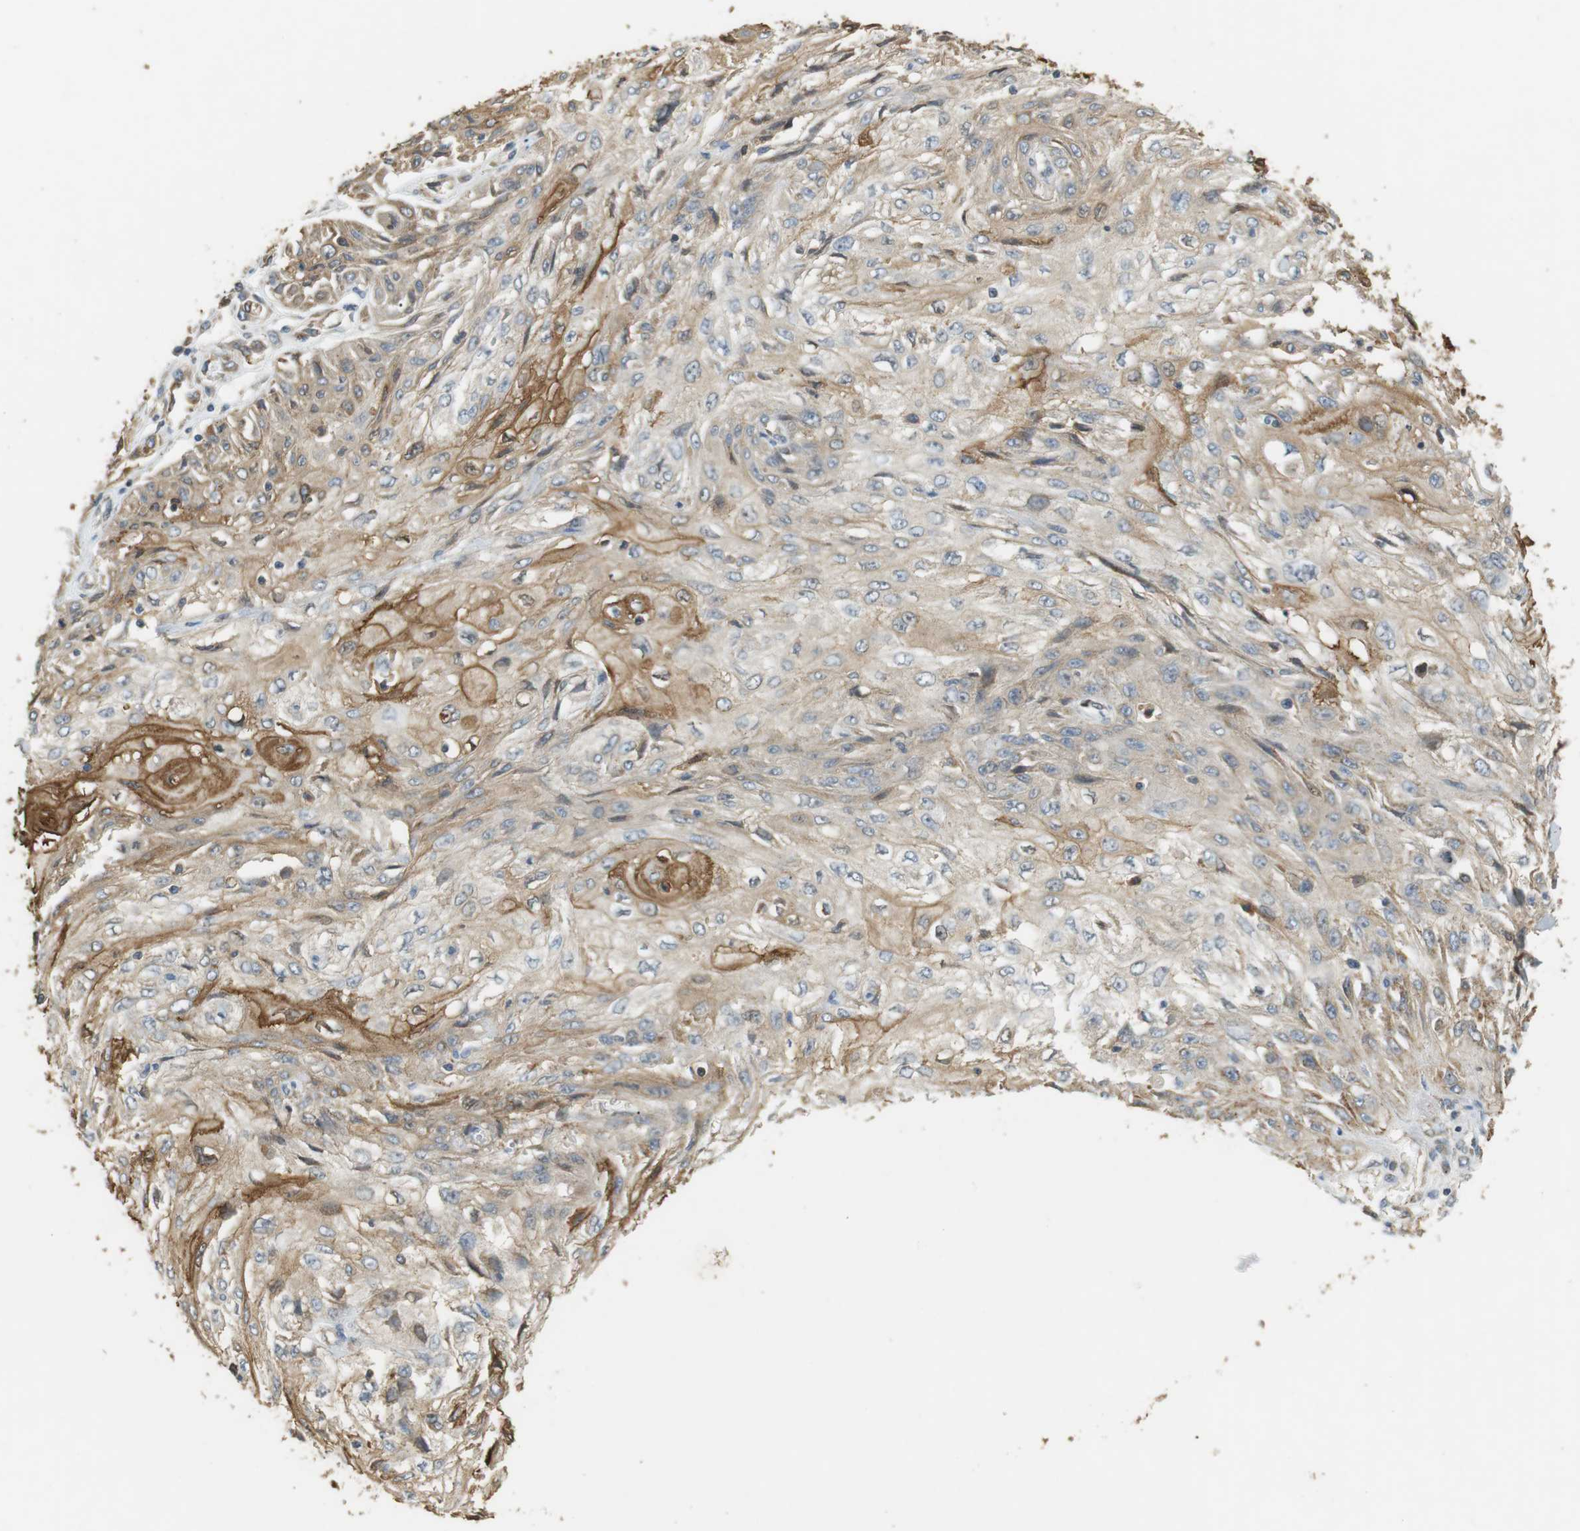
{"staining": {"intensity": "moderate", "quantity": "25%-75%", "location": "cytoplasmic/membranous"}, "tissue": "skin cancer", "cell_type": "Tumor cells", "image_type": "cancer", "snomed": [{"axis": "morphology", "description": "Squamous cell carcinoma, NOS"}, {"axis": "topography", "description": "Skin"}], "caption": "About 25%-75% of tumor cells in human squamous cell carcinoma (skin) display moderate cytoplasmic/membranous protein staining as visualized by brown immunohistochemical staining.", "gene": "P2RY1", "patient": {"sex": "male", "age": 75}}